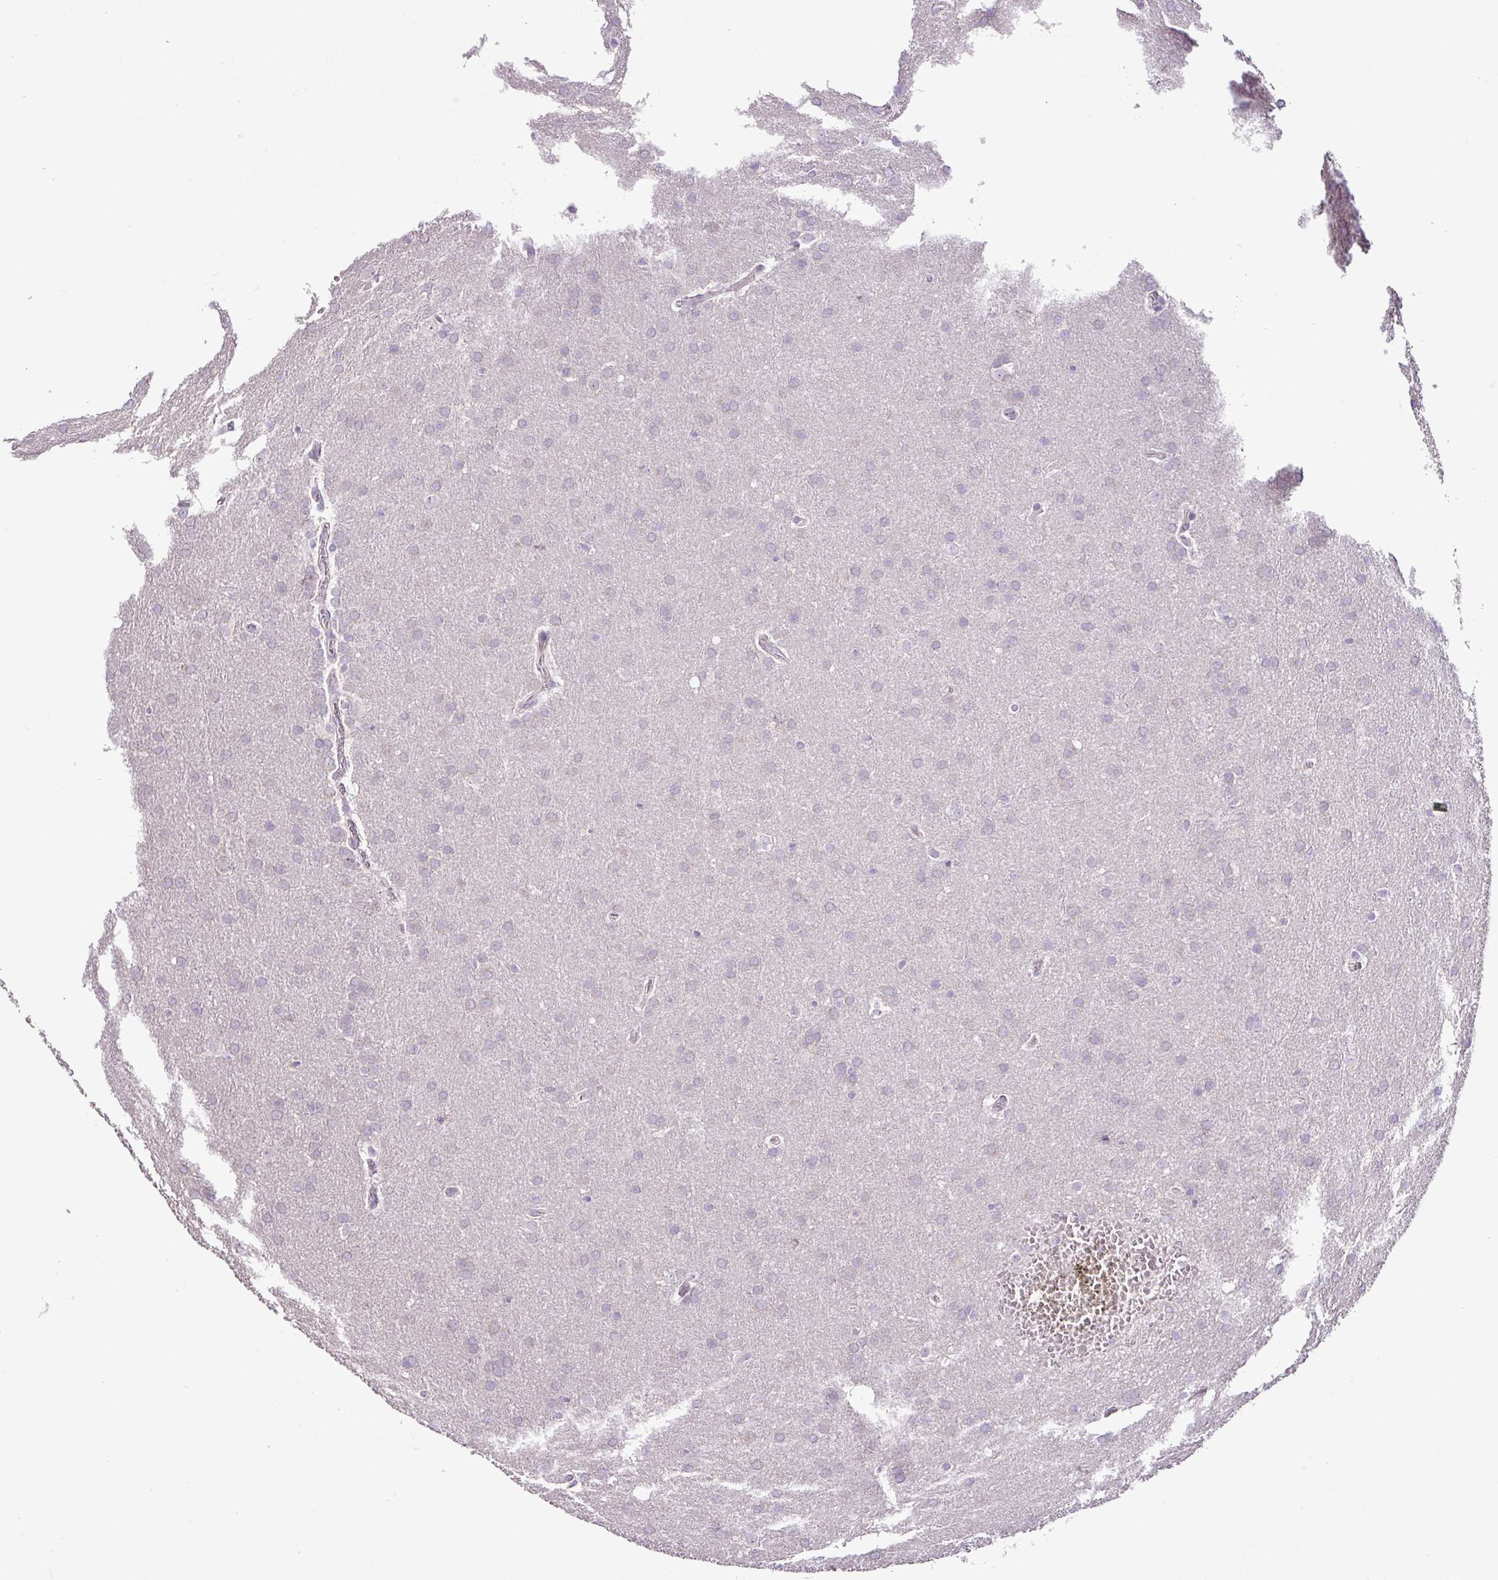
{"staining": {"intensity": "negative", "quantity": "none", "location": "none"}, "tissue": "glioma", "cell_type": "Tumor cells", "image_type": "cancer", "snomed": [{"axis": "morphology", "description": "Glioma, malignant, Low grade"}, {"axis": "topography", "description": "Brain"}], "caption": "Micrograph shows no protein staining in tumor cells of glioma tissue.", "gene": "MOCS3", "patient": {"sex": "female", "age": 32}}